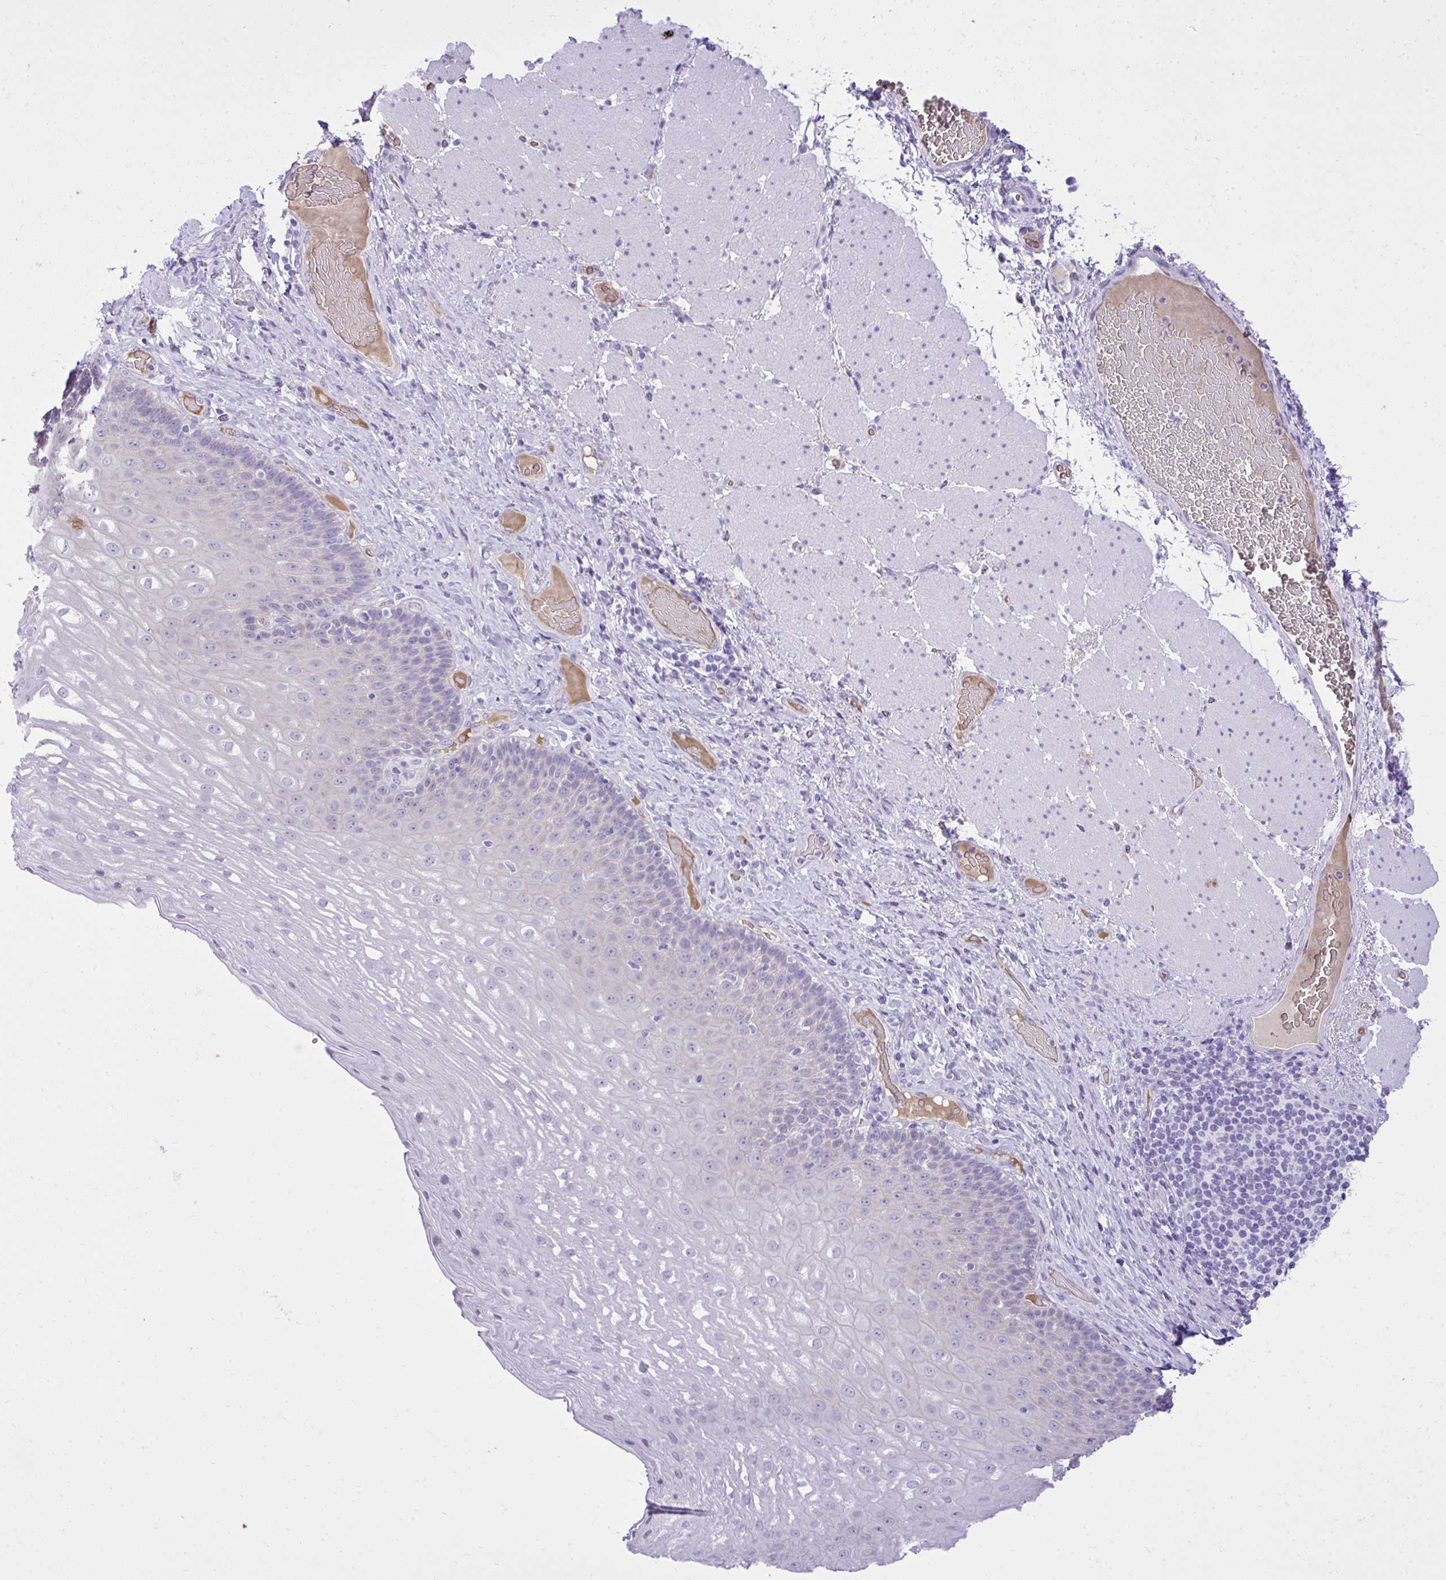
{"staining": {"intensity": "negative", "quantity": "none", "location": "none"}, "tissue": "esophagus", "cell_type": "Squamous epithelial cells", "image_type": "normal", "snomed": [{"axis": "morphology", "description": "Normal tissue, NOS"}, {"axis": "topography", "description": "Esophagus"}], "caption": "This is an immunohistochemistry (IHC) micrograph of benign esophagus. There is no staining in squamous epithelial cells.", "gene": "PITPNM3", "patient": {"sex": "male", "age": 62}}